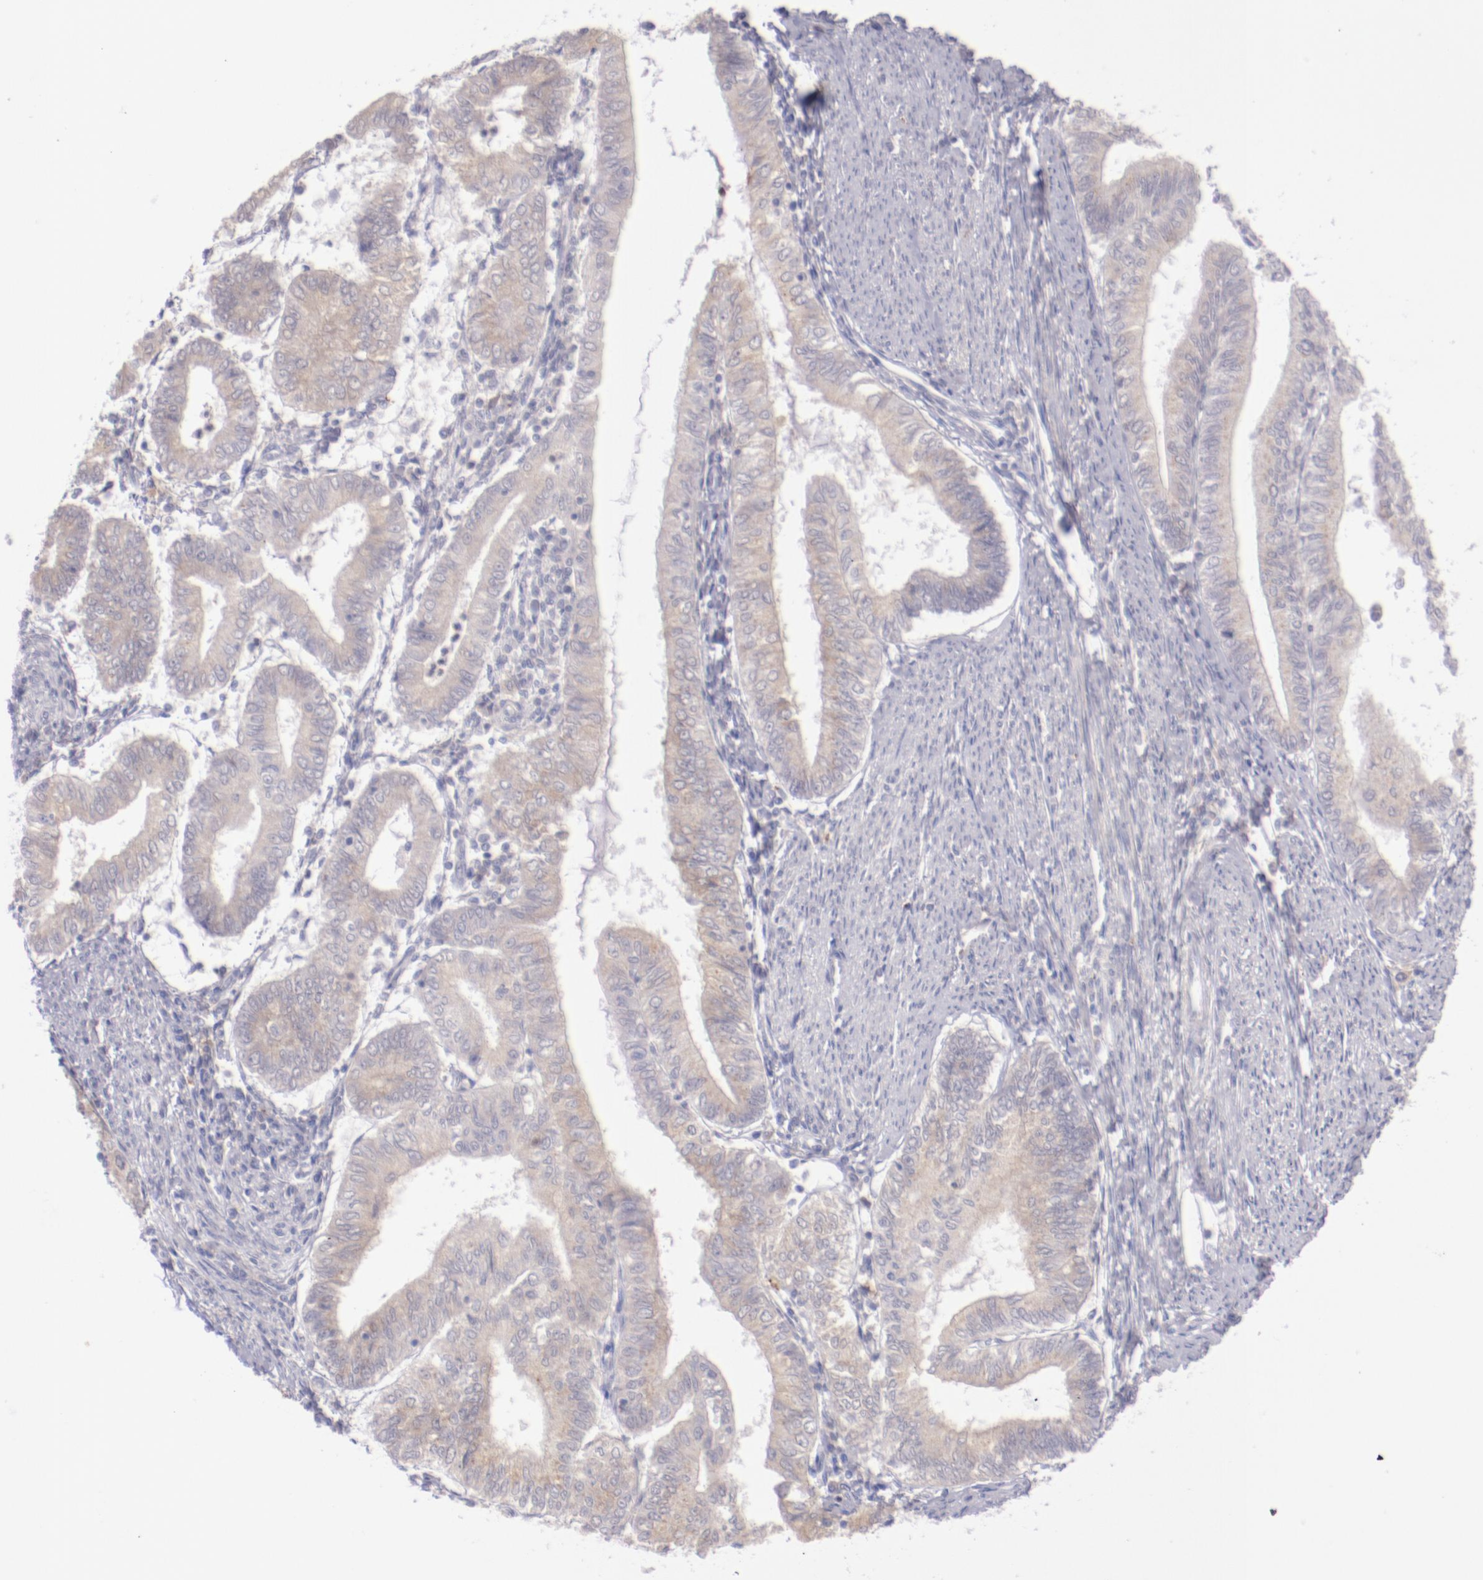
{"staining": {"intensity": "weak", "quantity": ">75%", "location": "cytoplasmic/membranous"}, "tissue": "endometrial cancer", "cell_type": "Tumor cells", "image_type": "cancer", "snomed": [{"axis": "morphology", "description": "Adenocarcinoma, NOS"}, {"axis": "topography", "description": "Endometrium"}], "caption": "Protein expression analysis of endometrial cancer displays weak cytoplasmic/membranous positivity in about >75% of tumor cells.", "gene": "TRAF3", "patient": {"sex": "female", "age": 66}}